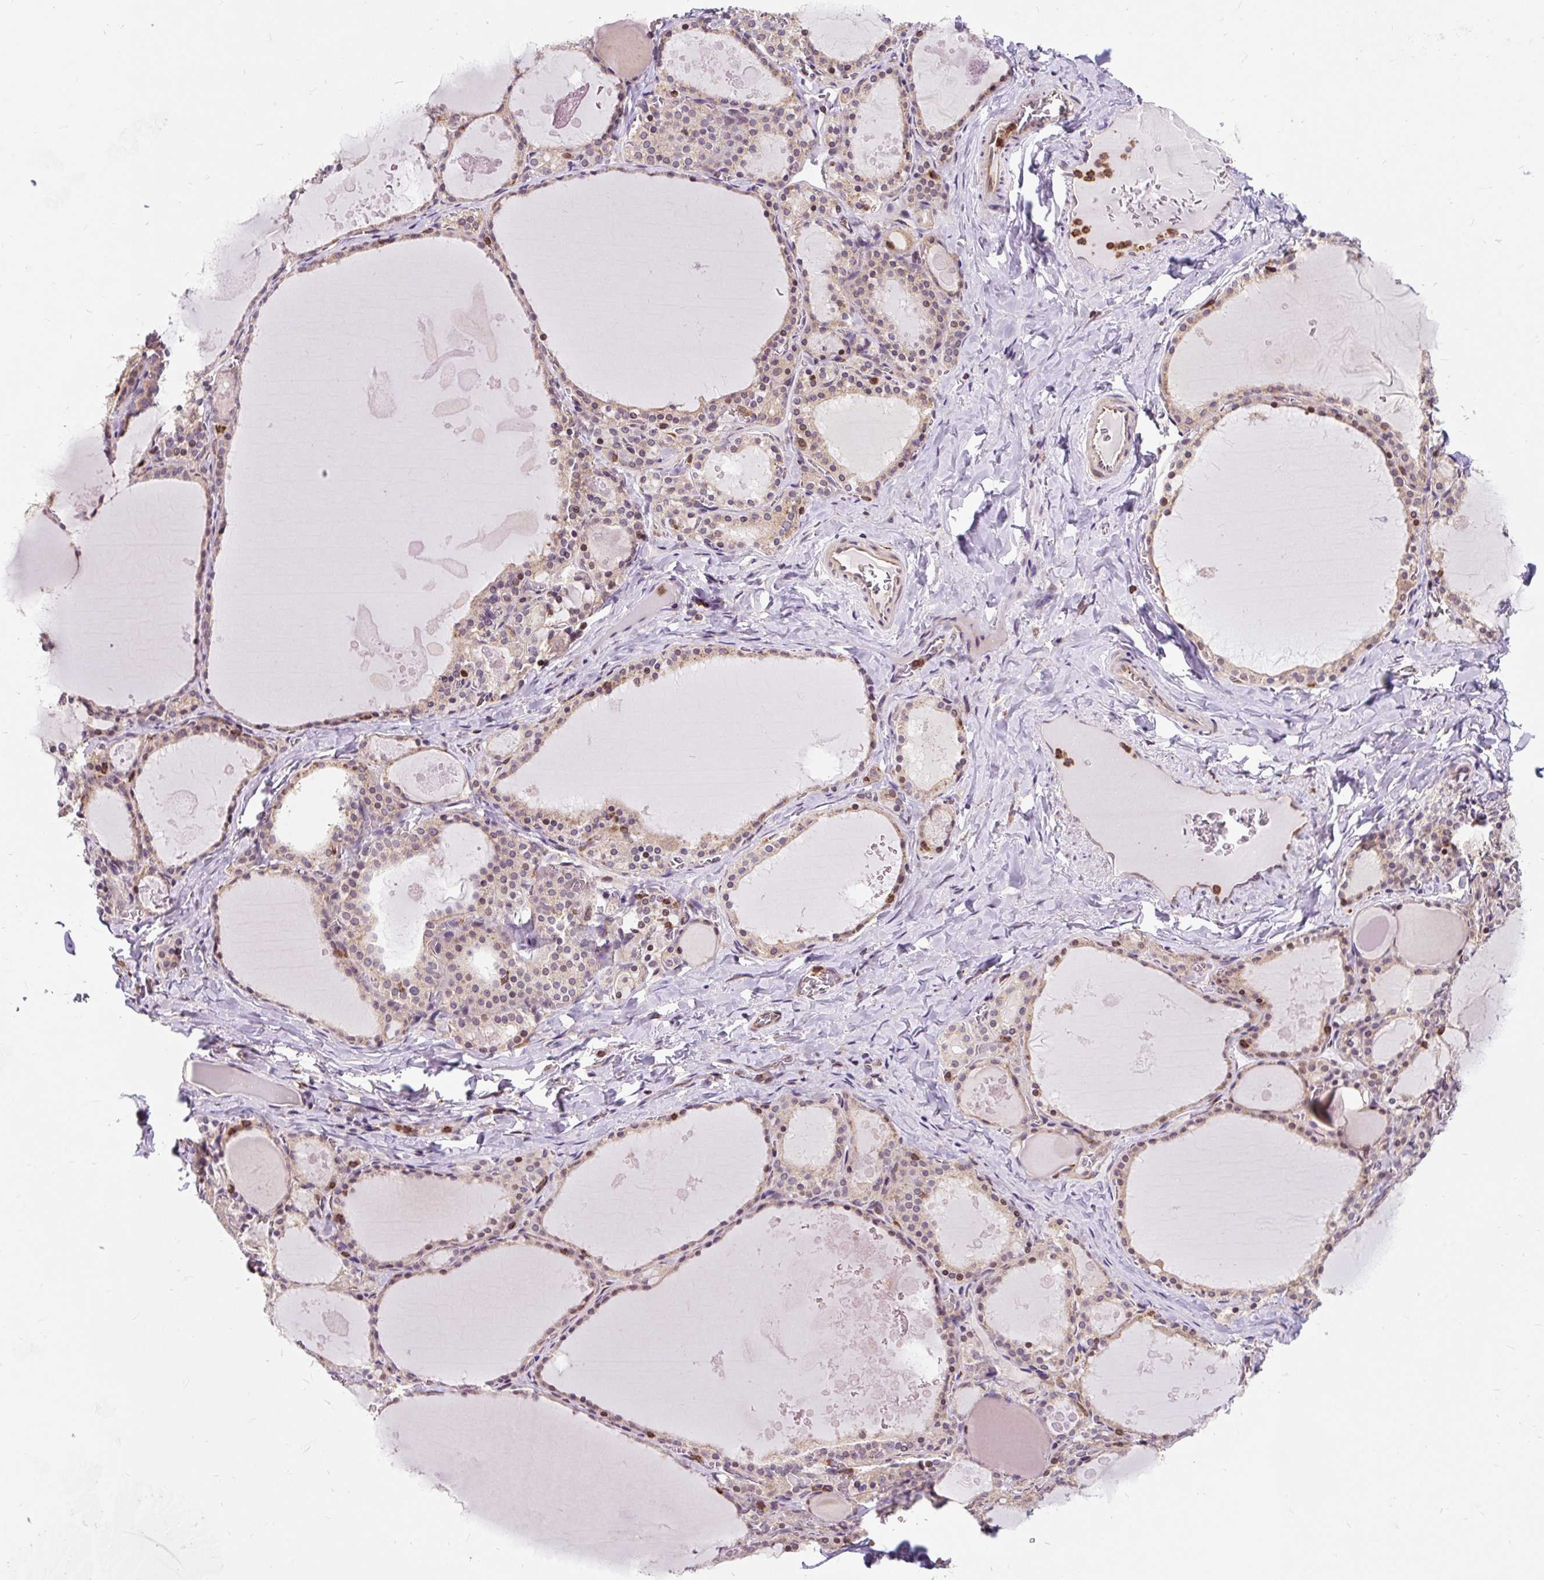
{"staining": {"intensity": "weak", "quantity": "25%-75%", "location": "cytoplasmic/membranous"}, "tissue": "thyroid gland", "cell_type": "Glandular cells", "image_type": "normal", "snomed": [{"axis": "morphology", "description": "Normal tissue, NOS"}, {"axis": "topography", "description": "Thyroid gland"}], "caption": "The histopathology image reveals immunohistochemical staining of normal thyroid gland. There is weak cytoplasmic/membranous staining is appreciated in approximately 25%-75% of glandular cells. The protein is stained brown, and the nuclei are stained in blue (DAB IHC with brightfield microscopy, high magnification).", "gene": "CISD3", "patient": {"sex": "male", "age": 56}}